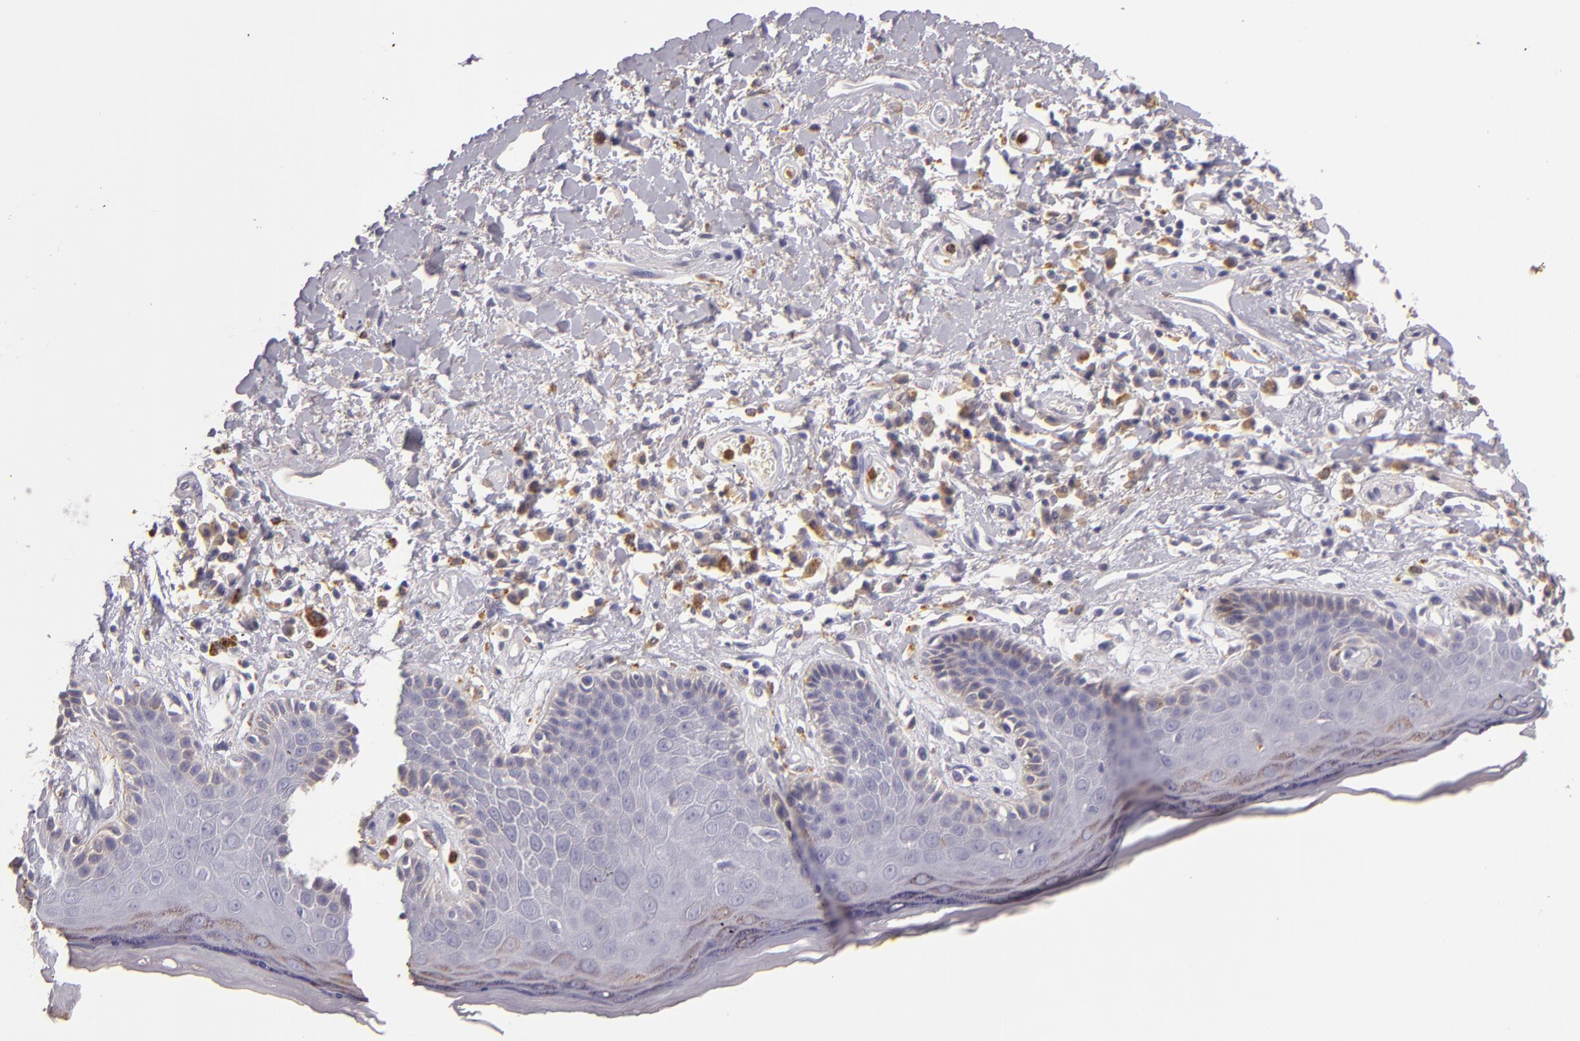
{"staining": {"intensity": "weak", "quantity": "<25%", "location": "cytoplasmic/membranous"}, "tissue": "skin", "cell_type": "Epidermal cells", "image_type": "normal", "snomed": [{"axis": "morphology", "description": "Normal tissue, NOS"}, {"axis": "topography", "description": "Skin"}, {"axis": "topography", "description": "Anal"}], "caption": "IHC of benign skin exhibits no staining in epidermal cells.", "gene": "TLR8", "patient": {"sex": "male", "age": 61}}